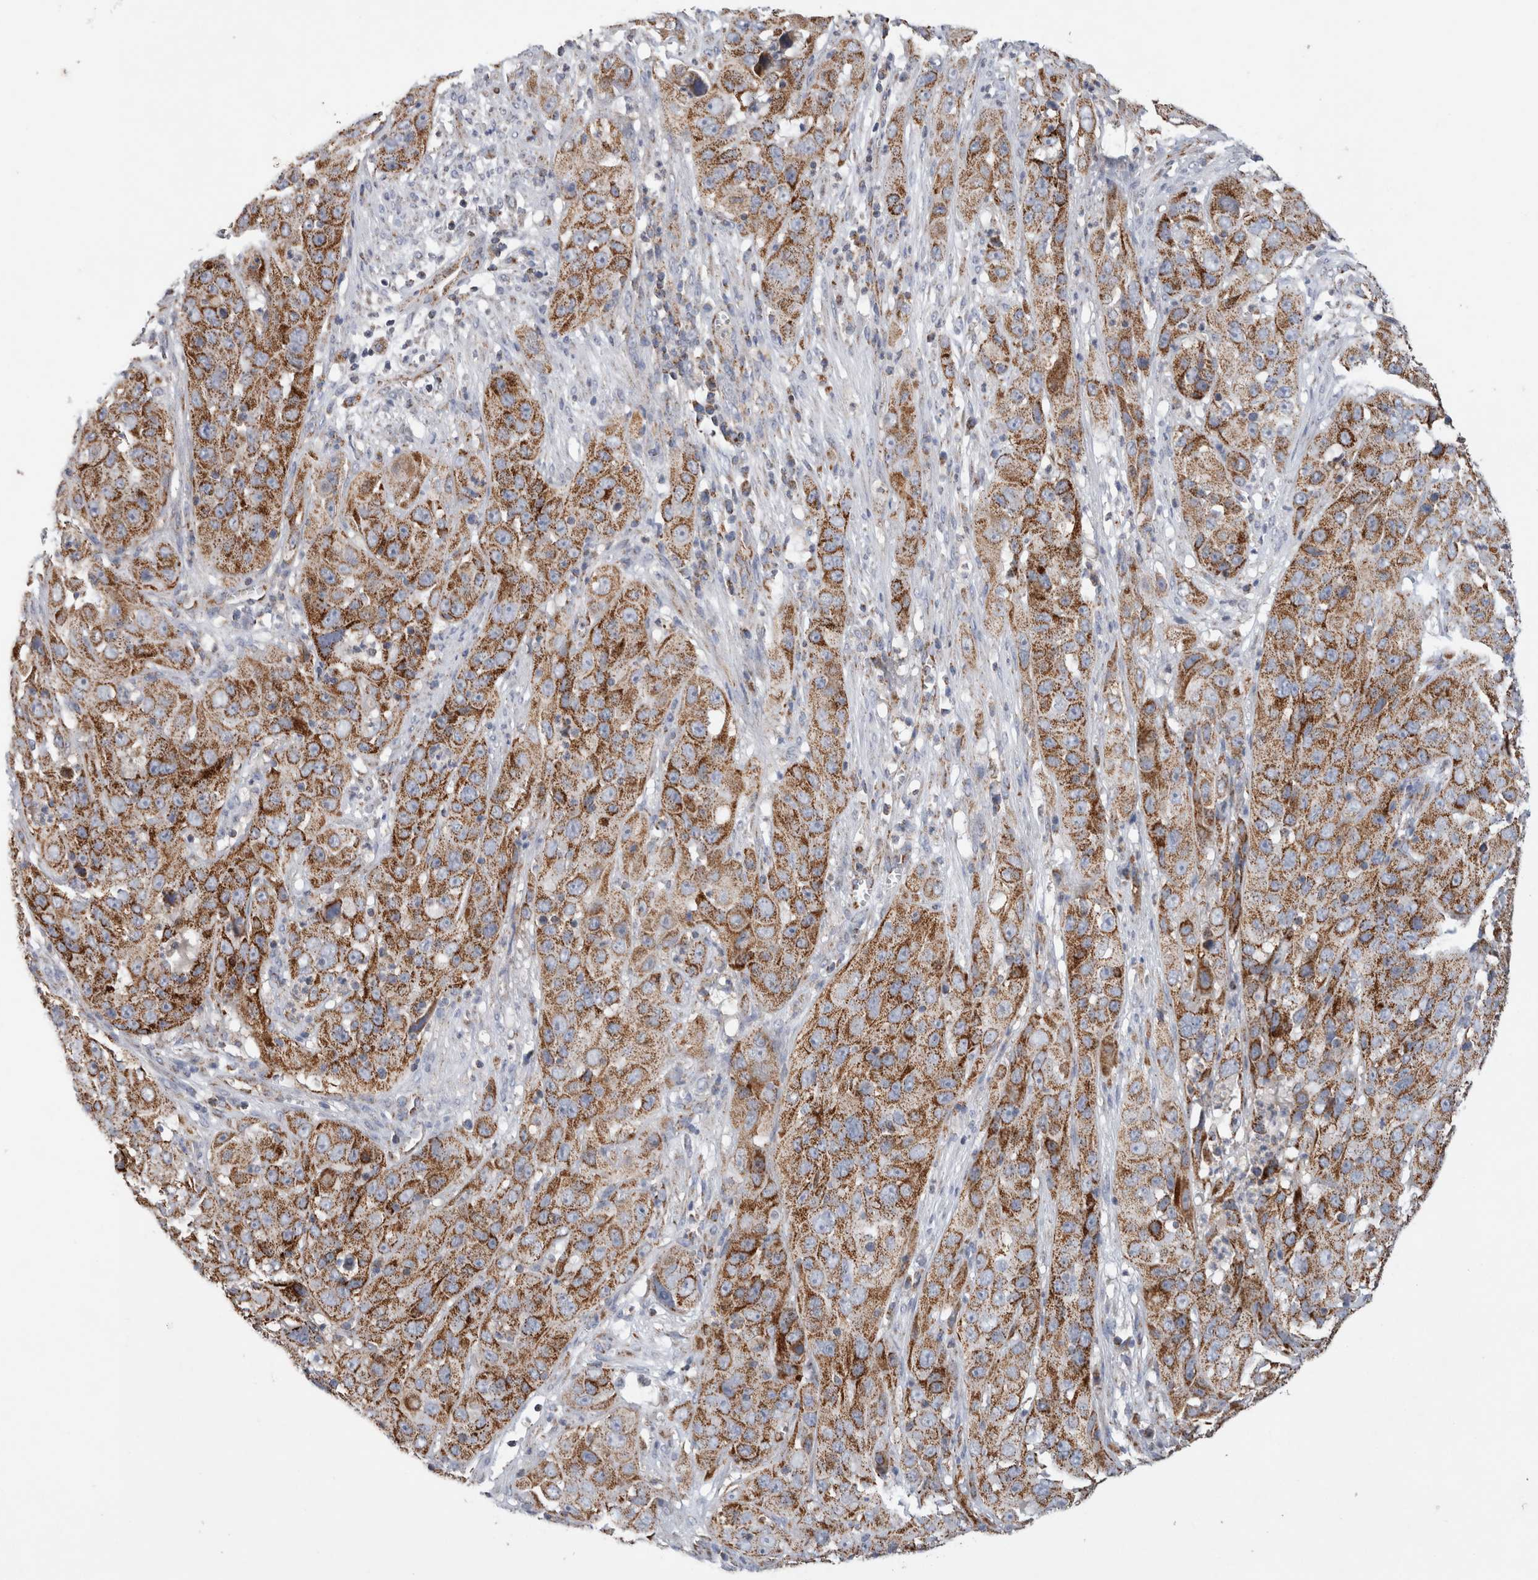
{"staining": {"intensity": "strong", "quantity": ">75%", "location": "cytoplasmic/membranous"}, "tissue": "cervical cancer", "cell_type": "Tumor cells", "image_type": "cancer", "snomed": [{"axis": "morphology", "description": "Squamous cell carcinoma, NOS"}, {"axis": "topography", "description": "Cervix"}], "caption": "High-magnification brightfield microscopy of cervical squamous cell carcinoma stained with DAB (3,3'-diaminobenzidine) (brown) and counterstained with hematoxylin (blue). tumor cells exhibit strong cytoplasmic/membranous expression is present in approximately>75% of cells. The staining was performed using DAB (3,3'-diaminobenzidine) to visualize the protein expression in brown, while the nuclei were stained in blue with hematoxylin (Magnification: 20x).", "gene": "IARS2", "patient": {"sex": "female", "age": 32}}